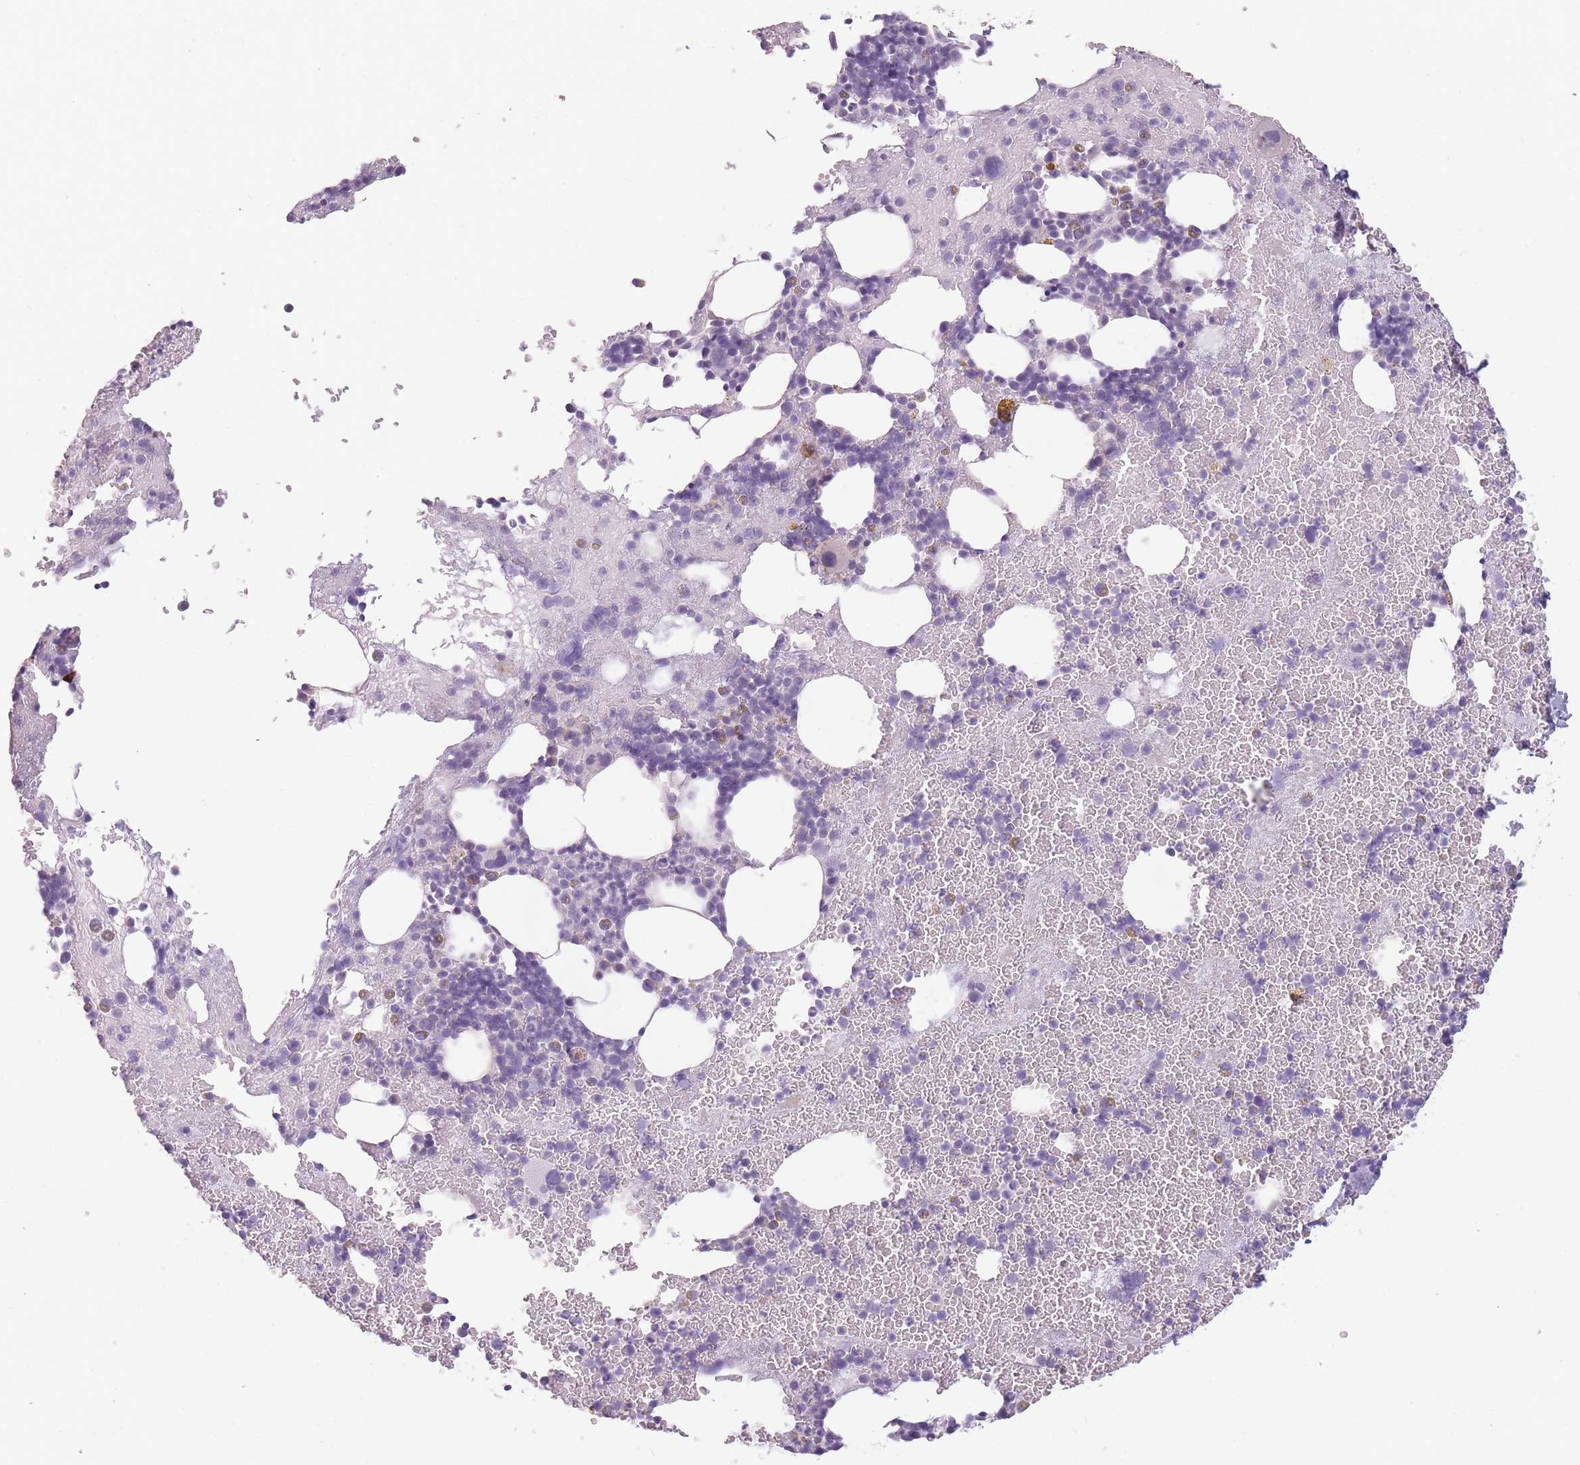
{"staining": {"intensity": "negative", "quantity": "none", "location": "none"}, "tissue": "bone marrow", "cell_type": "Hematopoietic cells", "image_type": "normal", "snomed": [{"axis": "morphology", "description": "Normal tissue, NOS"}, {"axis": "topography", "description": "Bone marrow"}], "caption": "The photomicrograph shows no staining of hematopoietic cells in normal bone marrow. Brightfield microscopy of immunohistochemistry (IHC) stained with DAB (3,3'-diaminobenzidine) (brown) and hematoxylin (blue), captured at high magnification.", "gene": "TMEM236", "patient": {"sex": "male", "age": 26}}